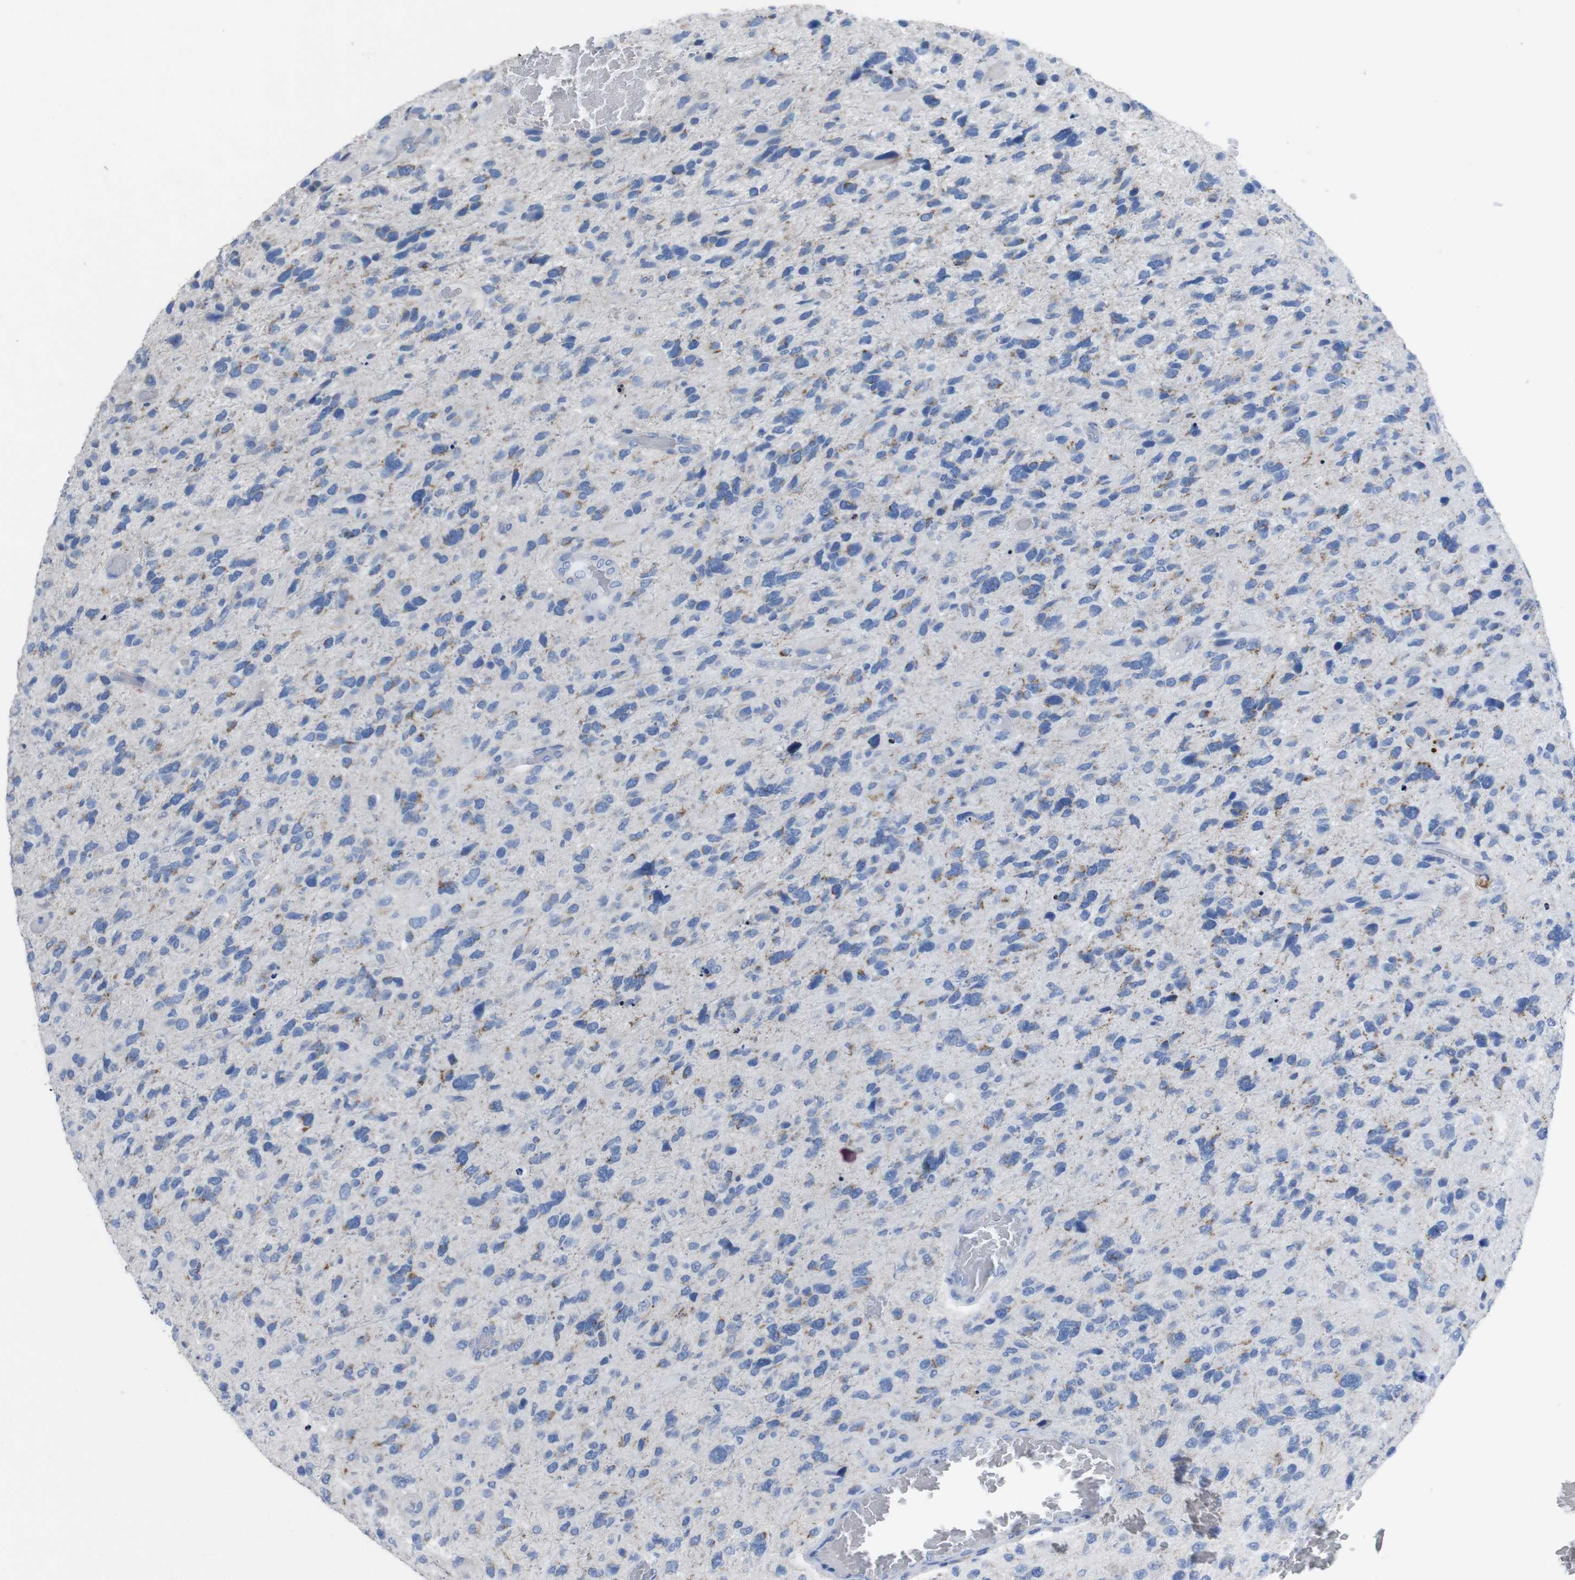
{"staining": {"intensity": "negative", "quantity": "none", "location": "none"}, "tissue": "glioma", "cell_type": "Tumor cells", "image_type": "cancer", "snomed": [{"axis": "morphology", "description": "Glioma, malignant, High grade"}, {"axis": "topography", "description": "Brain"}], "caption": "Image shows no protein positivity in tumor cells of malignant glioma (high-grade) tissue.", "gene": "GJB2", "patient": {"sex": "female", "age": 58}}